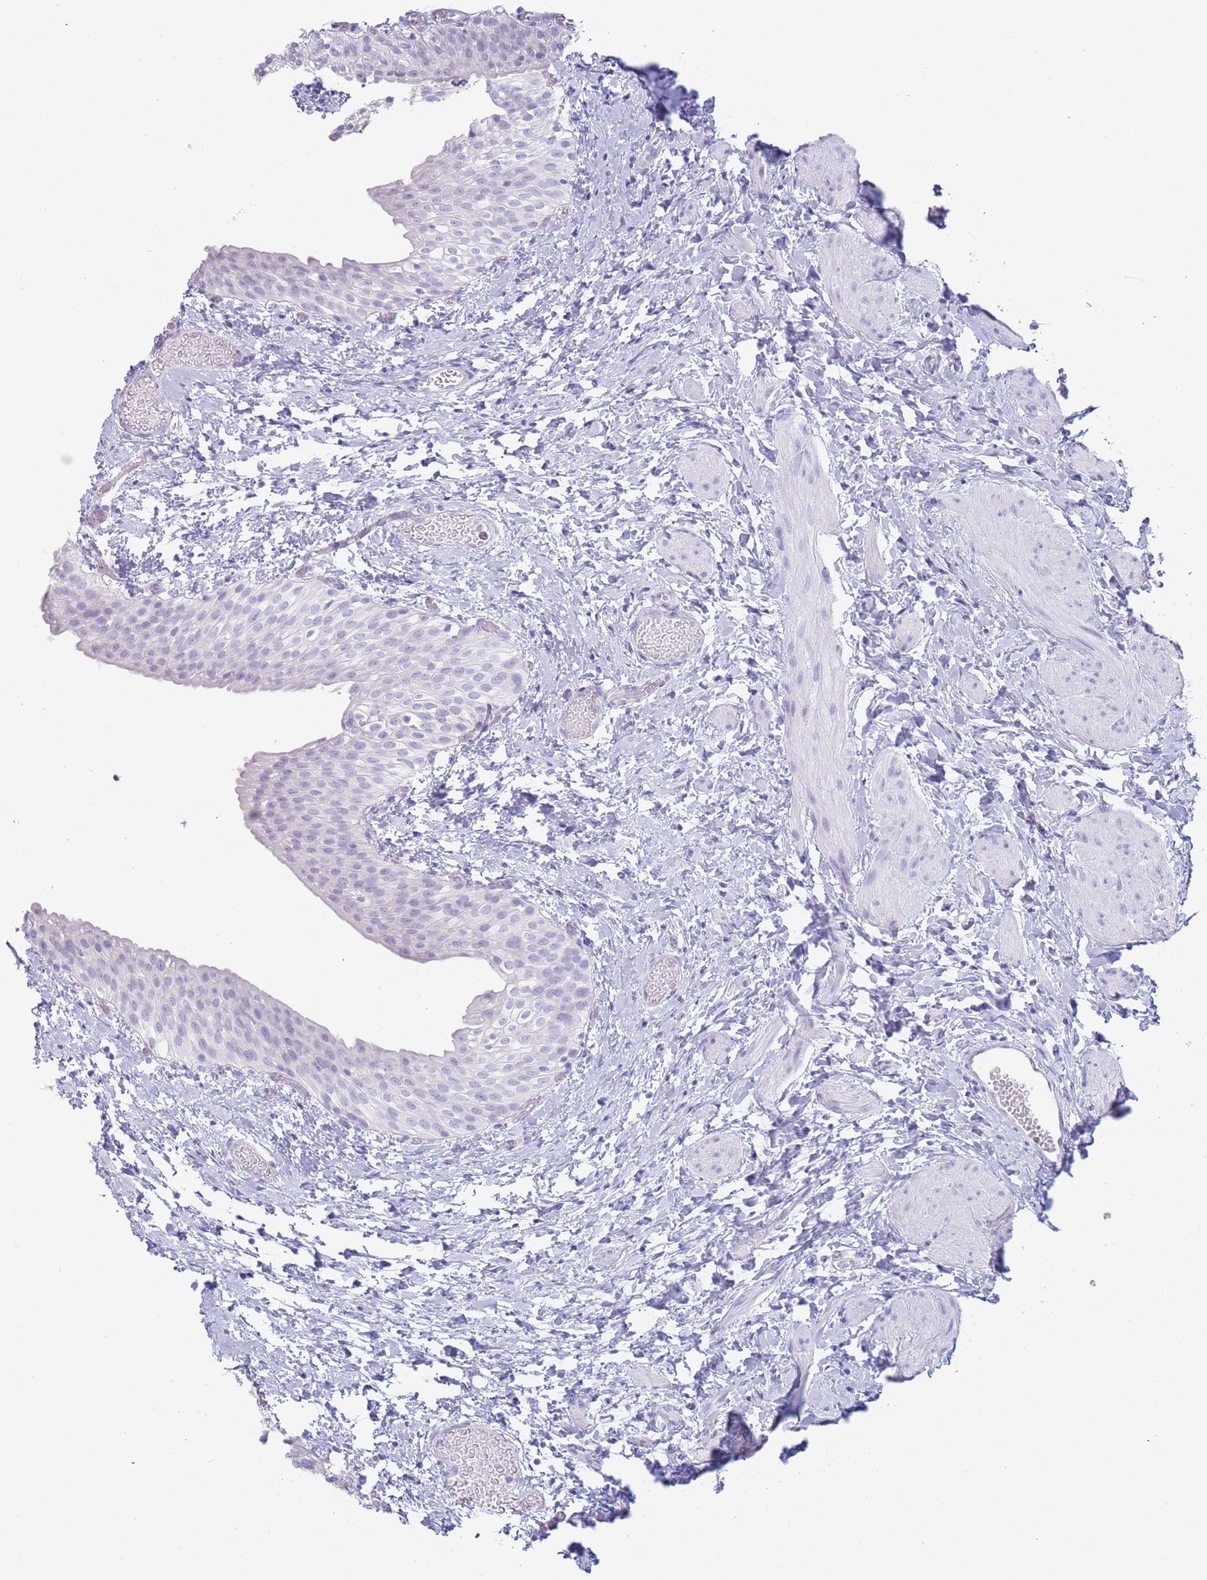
{"staining": {"intensity": "negative", "quantity": "none", "location": "none"}, "tissue": "urinary bladder", "cell_type": "Urothelial cells", "image_type": "normal", "snomed": [{"axis": "morphology", "description": "Normal tissue, NOS"}, {"axis": "topography", "description": "Urinary bladder"}], "caption": "A histopathology image of urinary bladder stained for a protein demonstrates no brown staining in urothelial cells. The staining is performed using DAB brown chromogen with nuclei counter-stained in using hematoxylin.", "gene": "GPR12", "patient": {"sex": "male", "age": 1}}